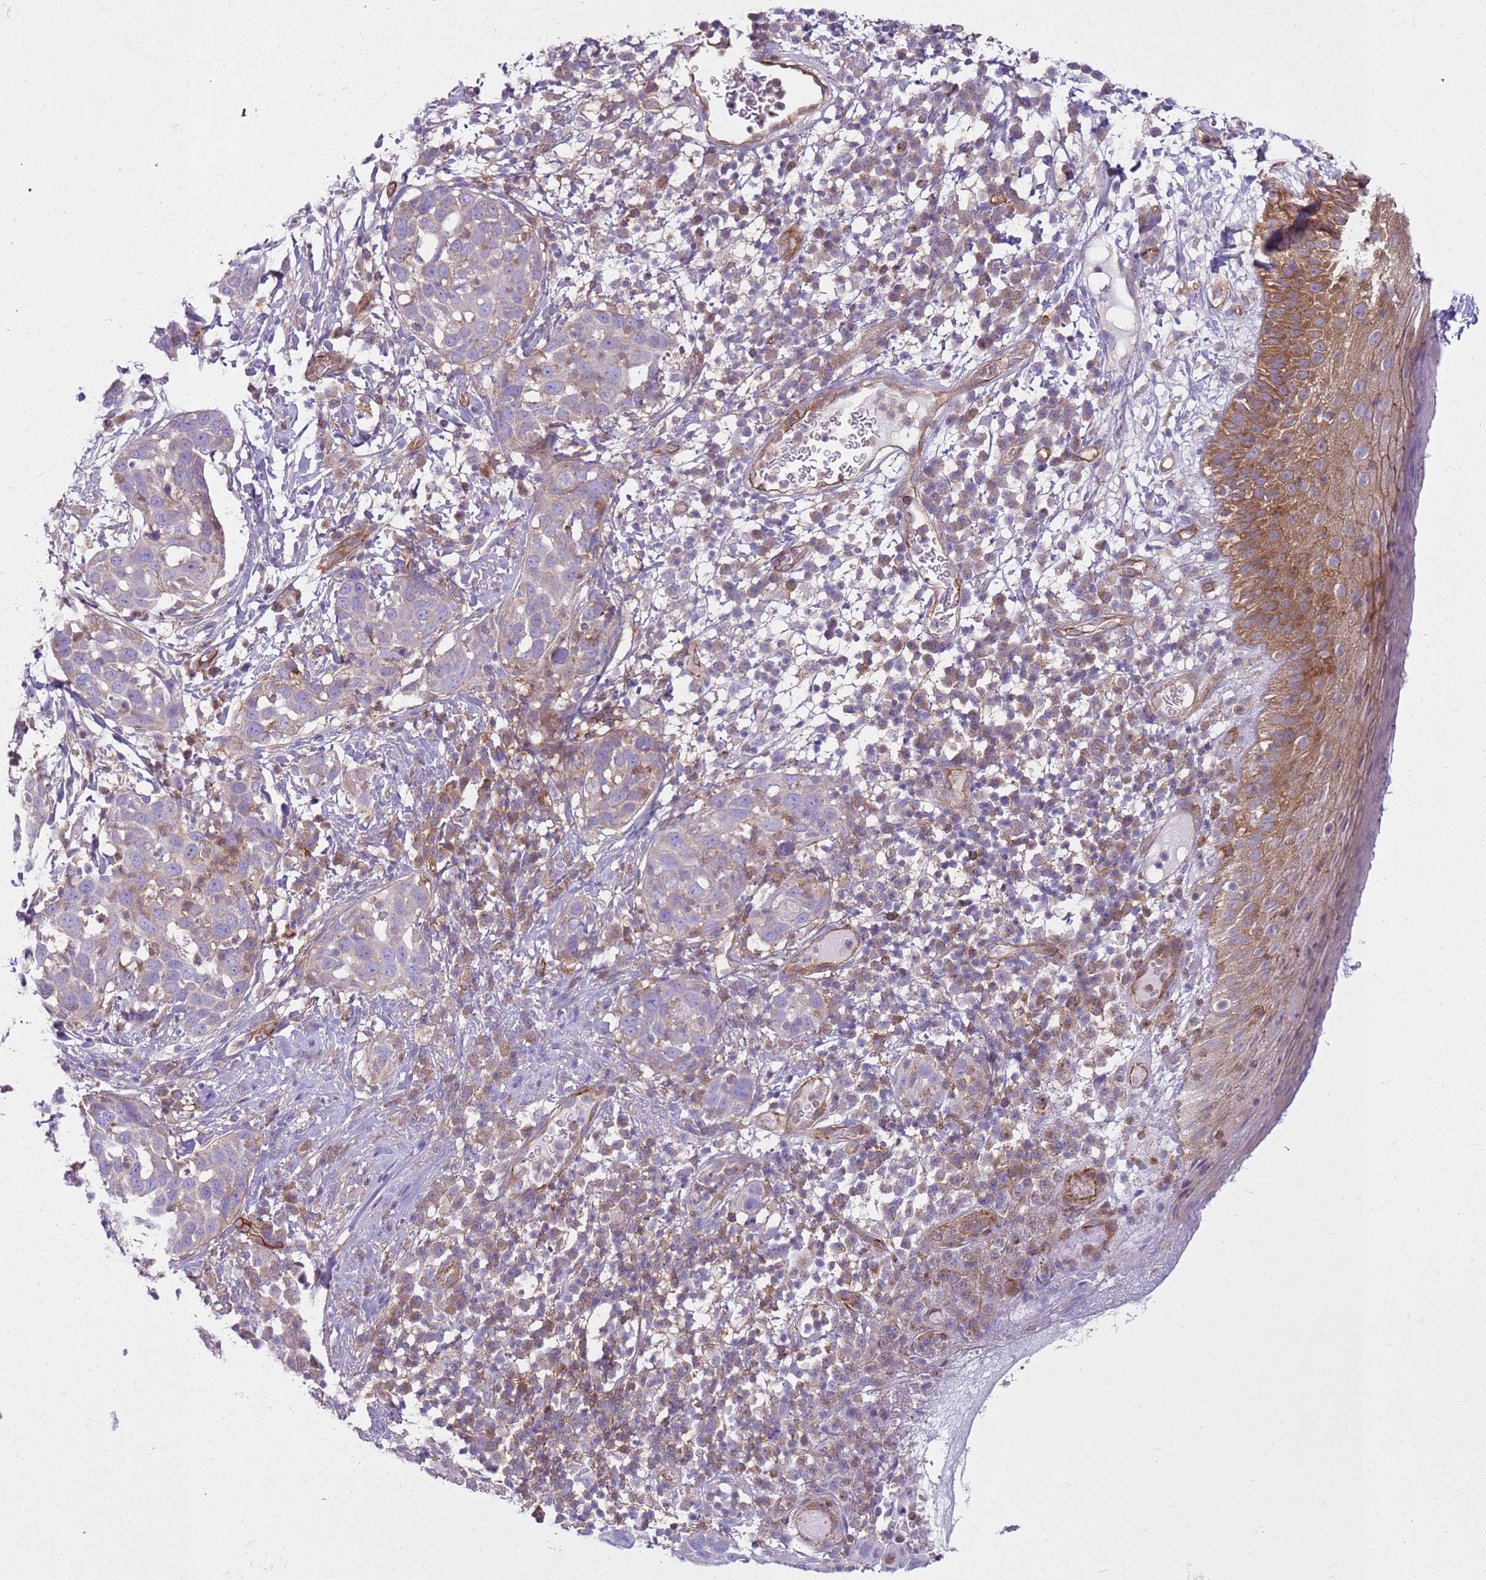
{"staining": {"intensity": "weak", "quantity": "<25%", "location": "cytoplasmic/membranous"}, "tissue": "skin cancer", "cell_type": "Tumor cells", "image_type": "cancer", "snomed": [{"axis": "morphology", "description": "Squamous cell carcinoma, NOS"}, {"axis": "topography", "description": "Skin"}], "caption": "This is an immunohistochemistry histopathology image of skin squamous cell carcinoma. There is no expression in tumor cells.", "gene": "SNX21", "patient": {"sex": "female", "age": 44}}